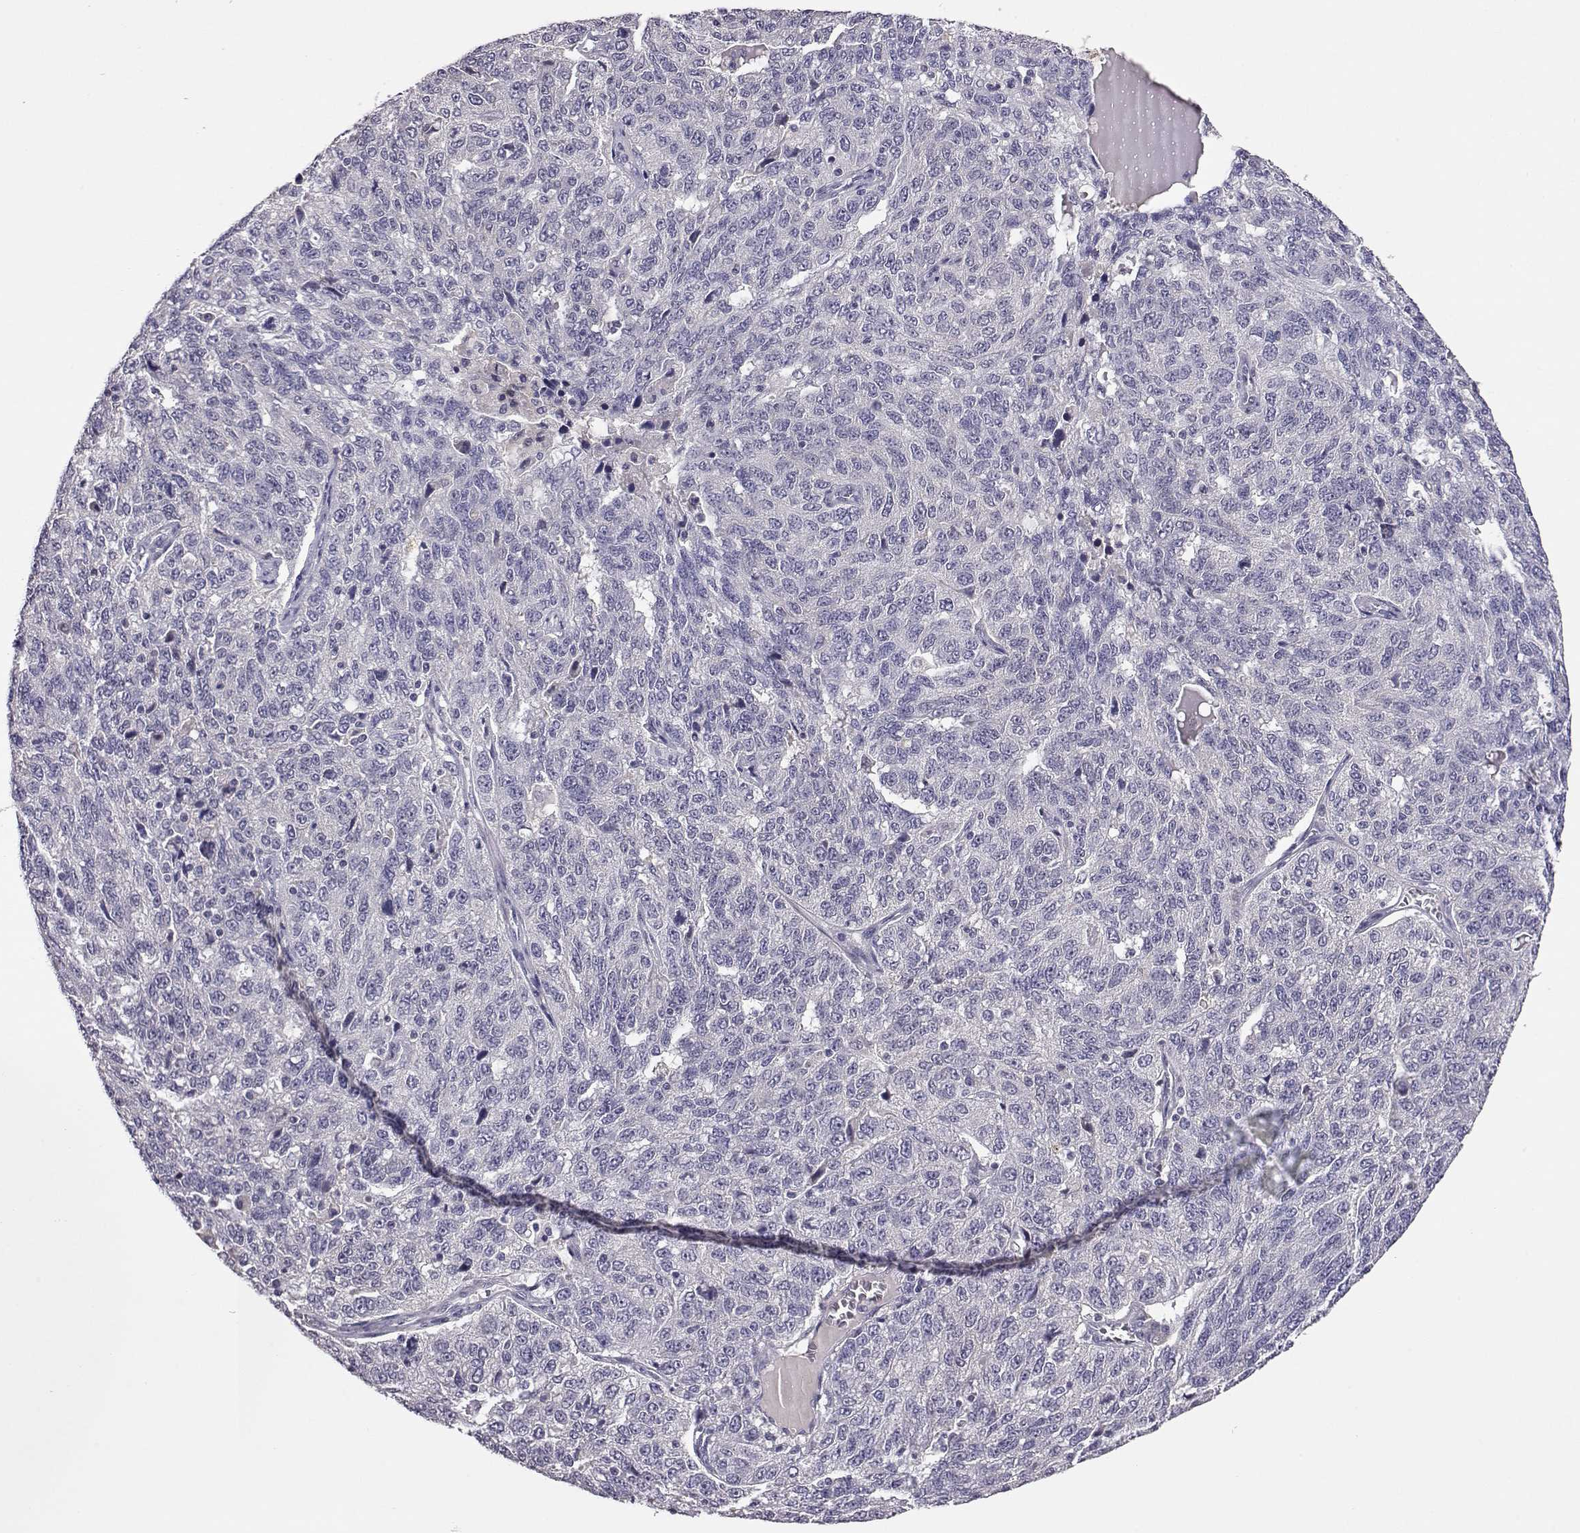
{"staining": {"intensity": "negative", "quantity": "none", "location": "none"}, "tissue": "ovarian cancer", "cell_type": "Tumor cells", "image_type": "cancer", "snomed": [{"axis": "morphology", "description": "Cystadenocarcinoma, serous, NOS"}, {"axis": "topography", "description": "Ovary"}], "caption": "Tumor cells are negative for brown protein staining in ovarian serous cystadenocarcinoma.", "gene": "AKR1B1", "patient": {"sex": "female", "age": 71}}